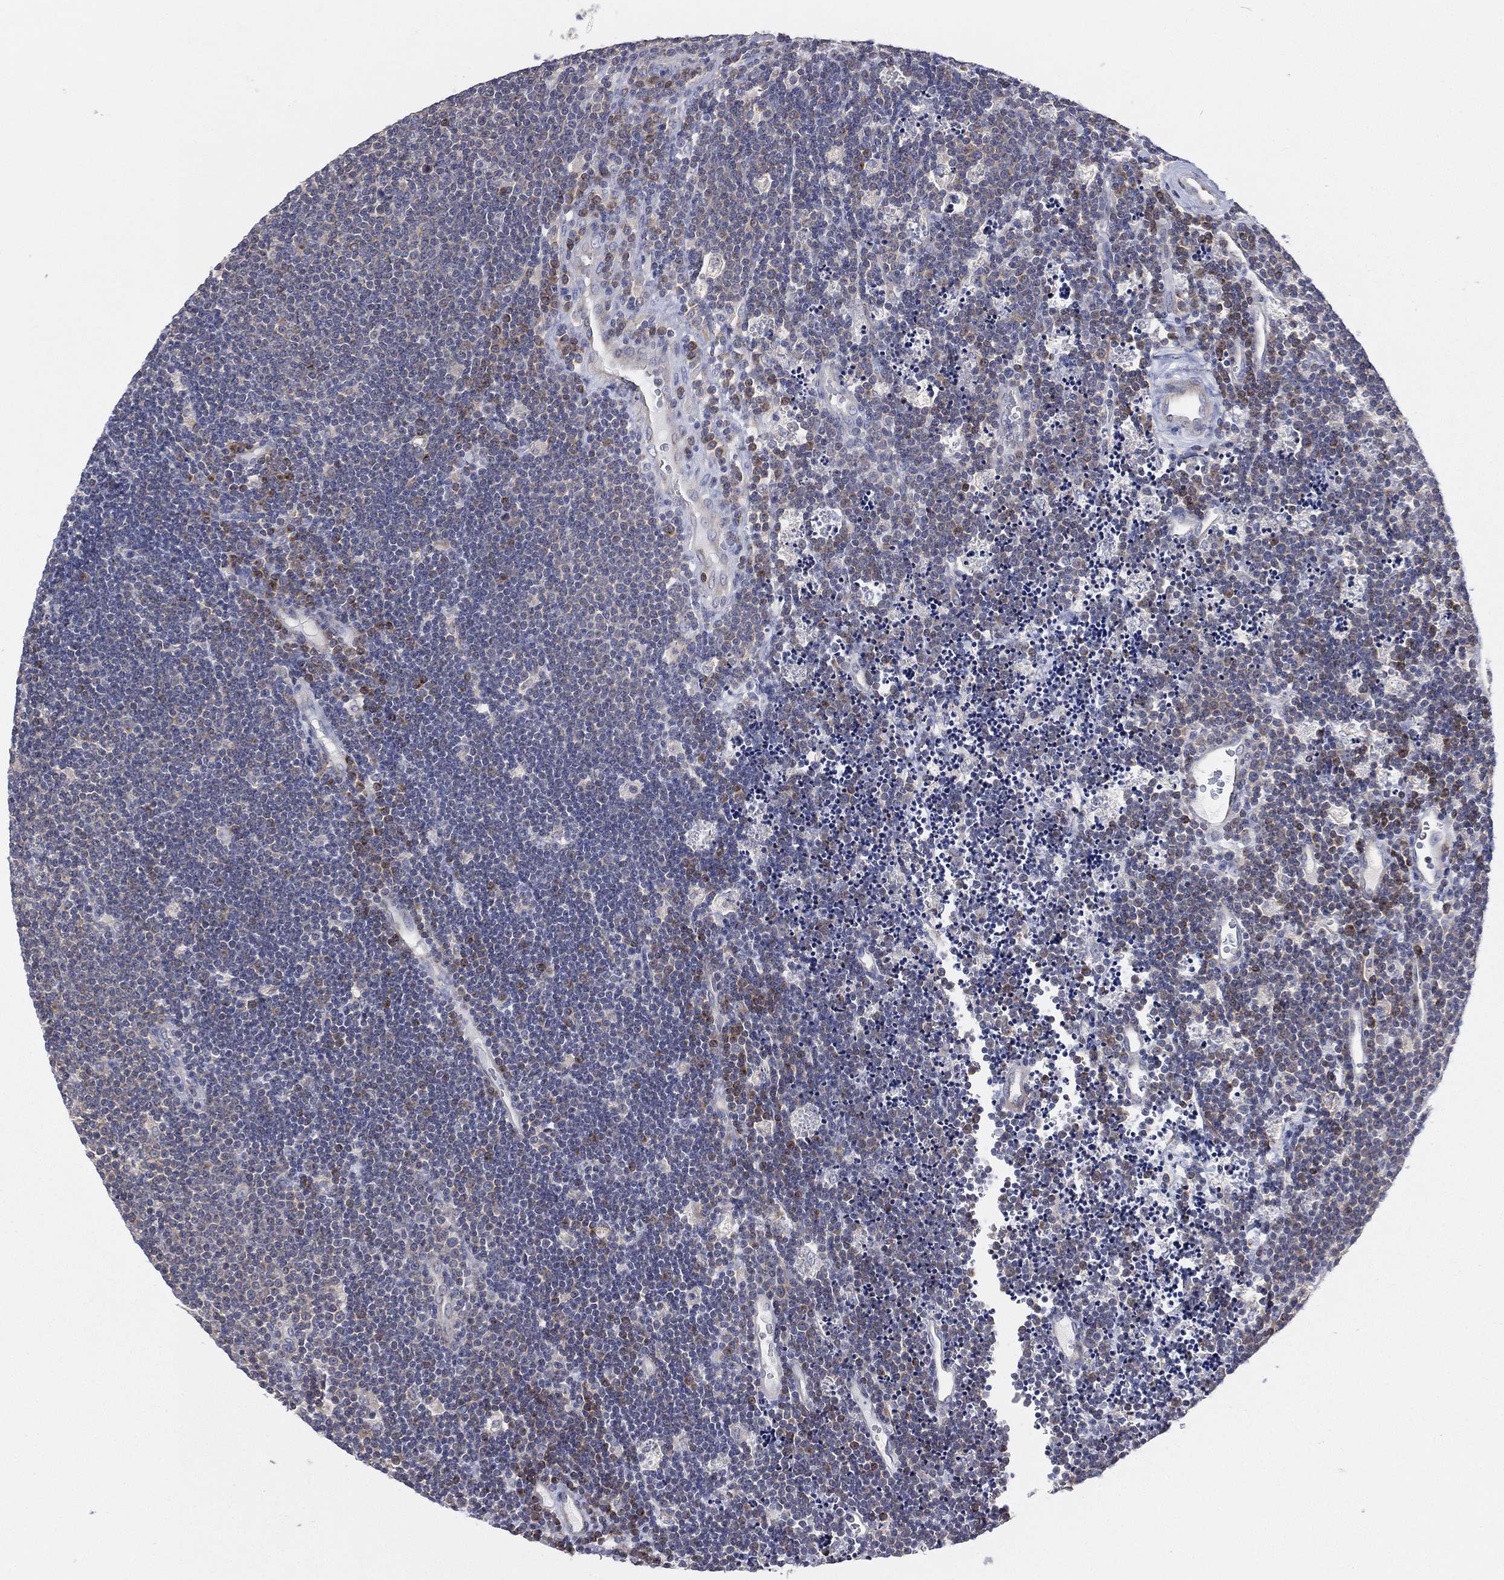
{"staining": {"intensity": "negative", "quantity": "none", "location": "none"}, "tissue": "lymphoma", "cell_type": "Tumor cells", "image_type": "cancer", "snomed": [{"axis": "morphology", "description": "Malignant lymphoma, non-Hodgkin's type, Low grade"}, {"axis": "topography", "description": "Brain"}], "caption": "IHC of lymphoma demonstrates no positivity in tumor cells. (Brightfield microscopy of DAB immunohistochemistry at high magnification).", "gene": "ATP8A2", "patient": {"sex": "female", "age": 66}}